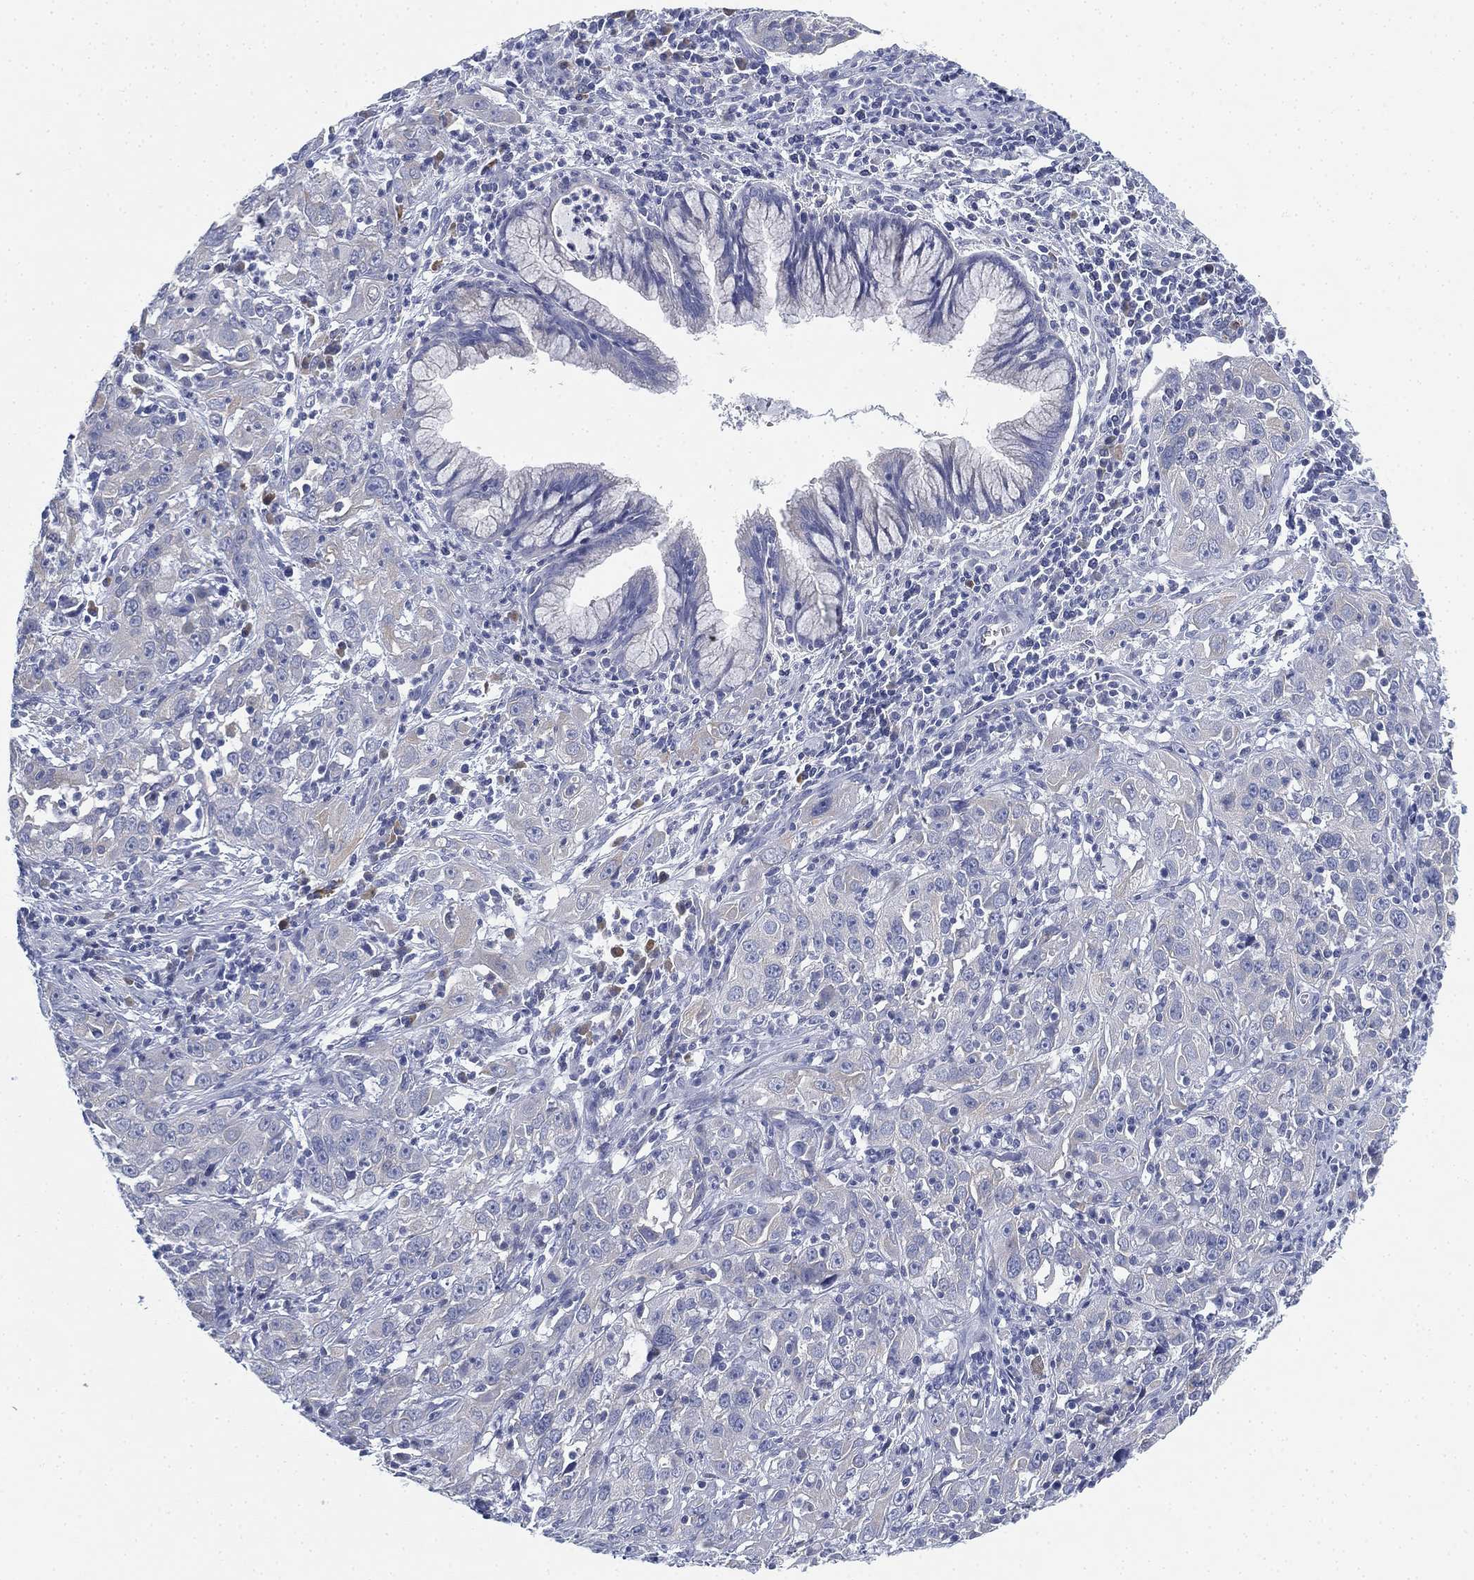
{"staining": {"intensity": "negative", "quantity": "none", "location": "none"}, "tissue": "cervical cancer", "cell_type": "Tumor cells", "image_type": "cancer", "snomed": [{"axis": "morphology", "description": "Squamous cell carcinoma, NOS"}, {"axis": "topography", "description": "Cervix"}], "caption": "Immunohistochemical staining of cervical squamous cell carcinoma exhibits no significant expression in tumor cells.", "gene": "GCNA", "patient": {"sex": "female", "age": 32}}